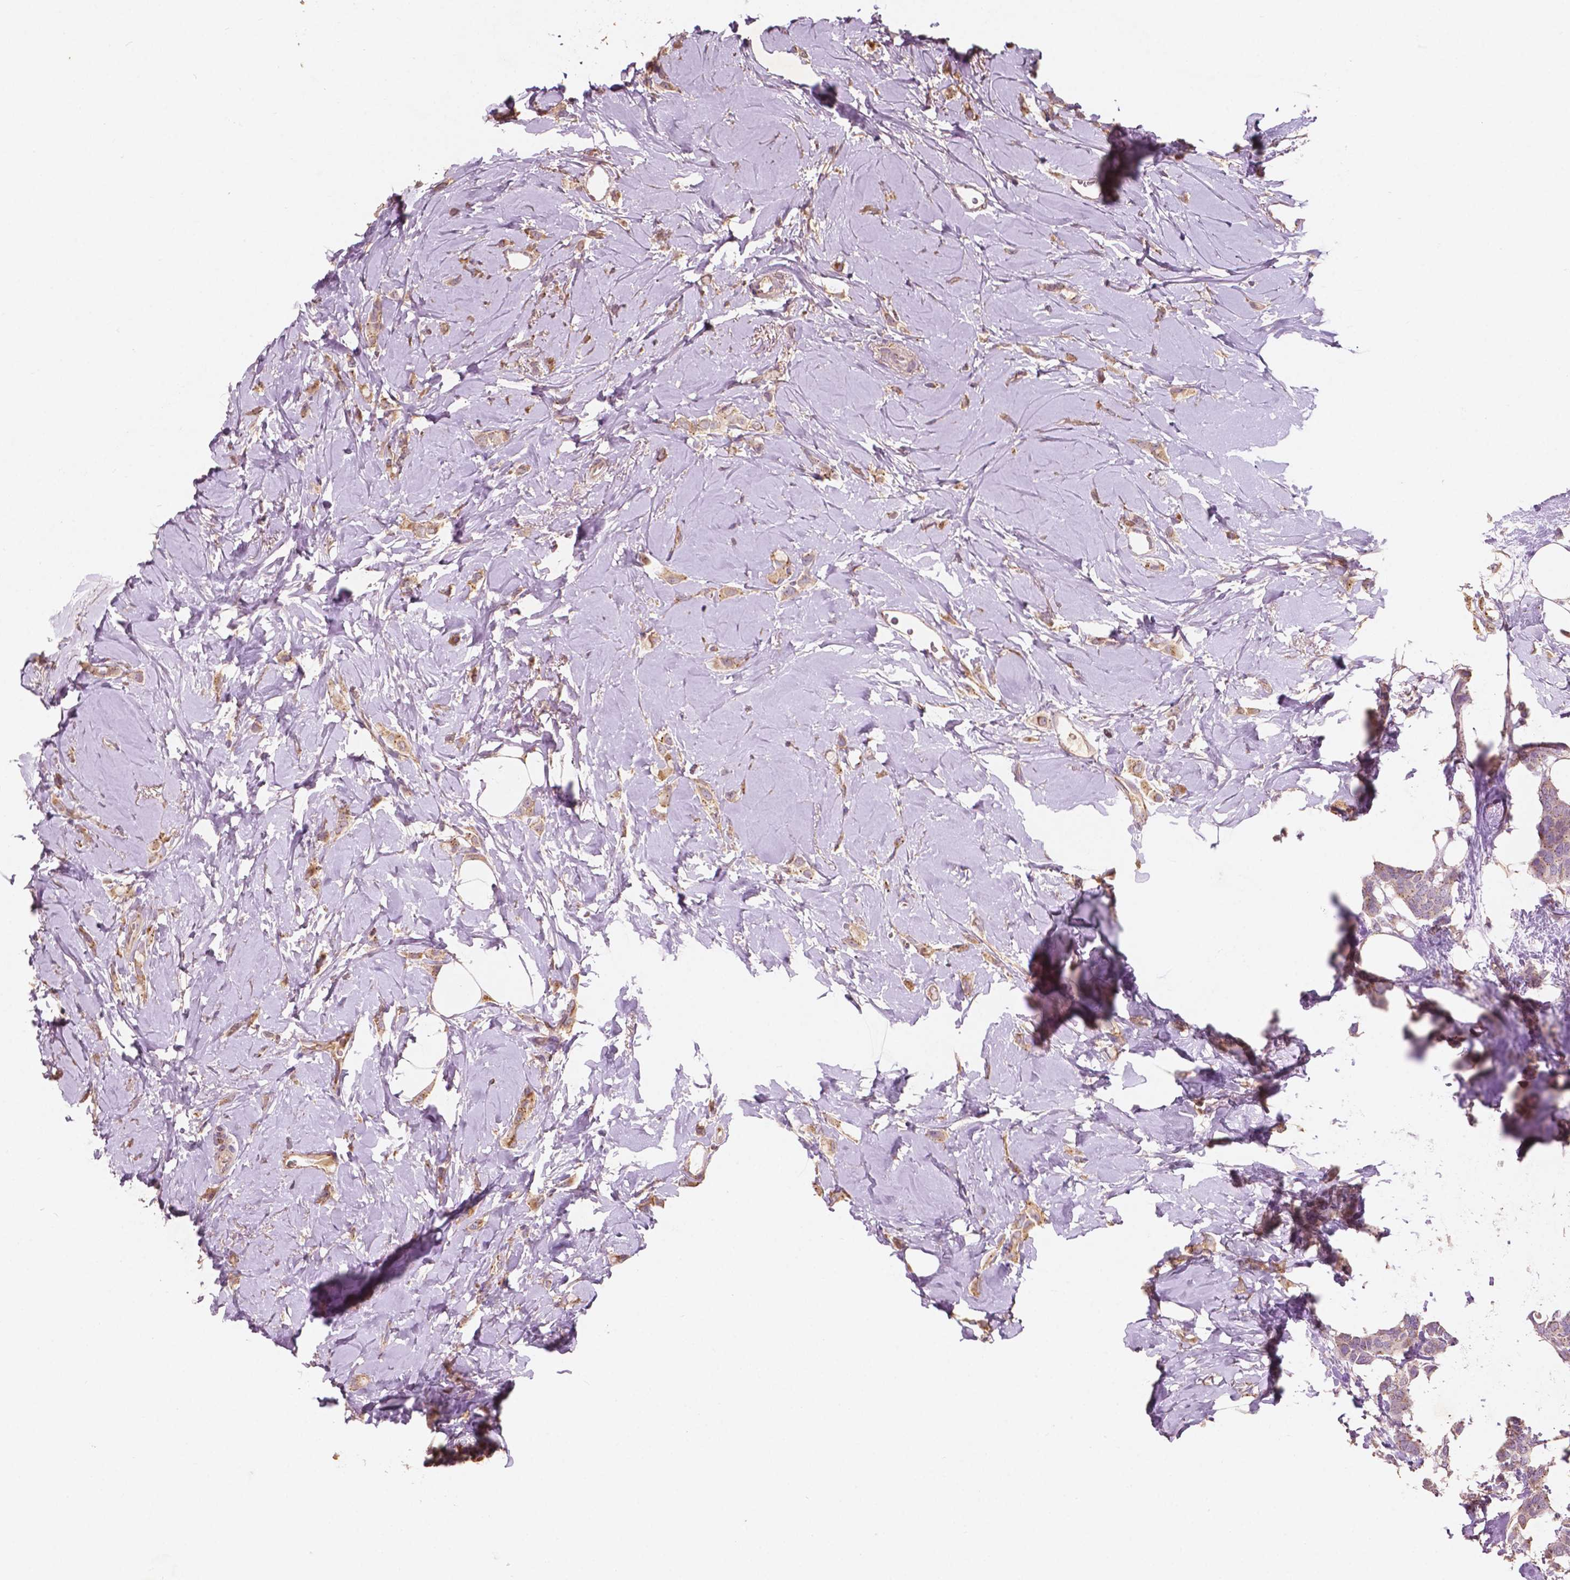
{"staining": {"intensity": "moderate", "quantity": ">75%", "location": "cytoplasmic/membranous"}, "tissue": "breast cancer", "cell_type": "Tumor cells", "image_type": "cancer", "snomed": [{"axis": "morphology", "description": "Lobular carcinoma"}, {"axis": "topography", "description": "Breast"}], "caption": "Human breast lobular carcinoma stained with a brown dye displays moderate cytoplasmic/membranous positive staining in about >75% of tumor cells.", "gene": "CHPT1", "patient": {"sex": "female", "age": 66}}